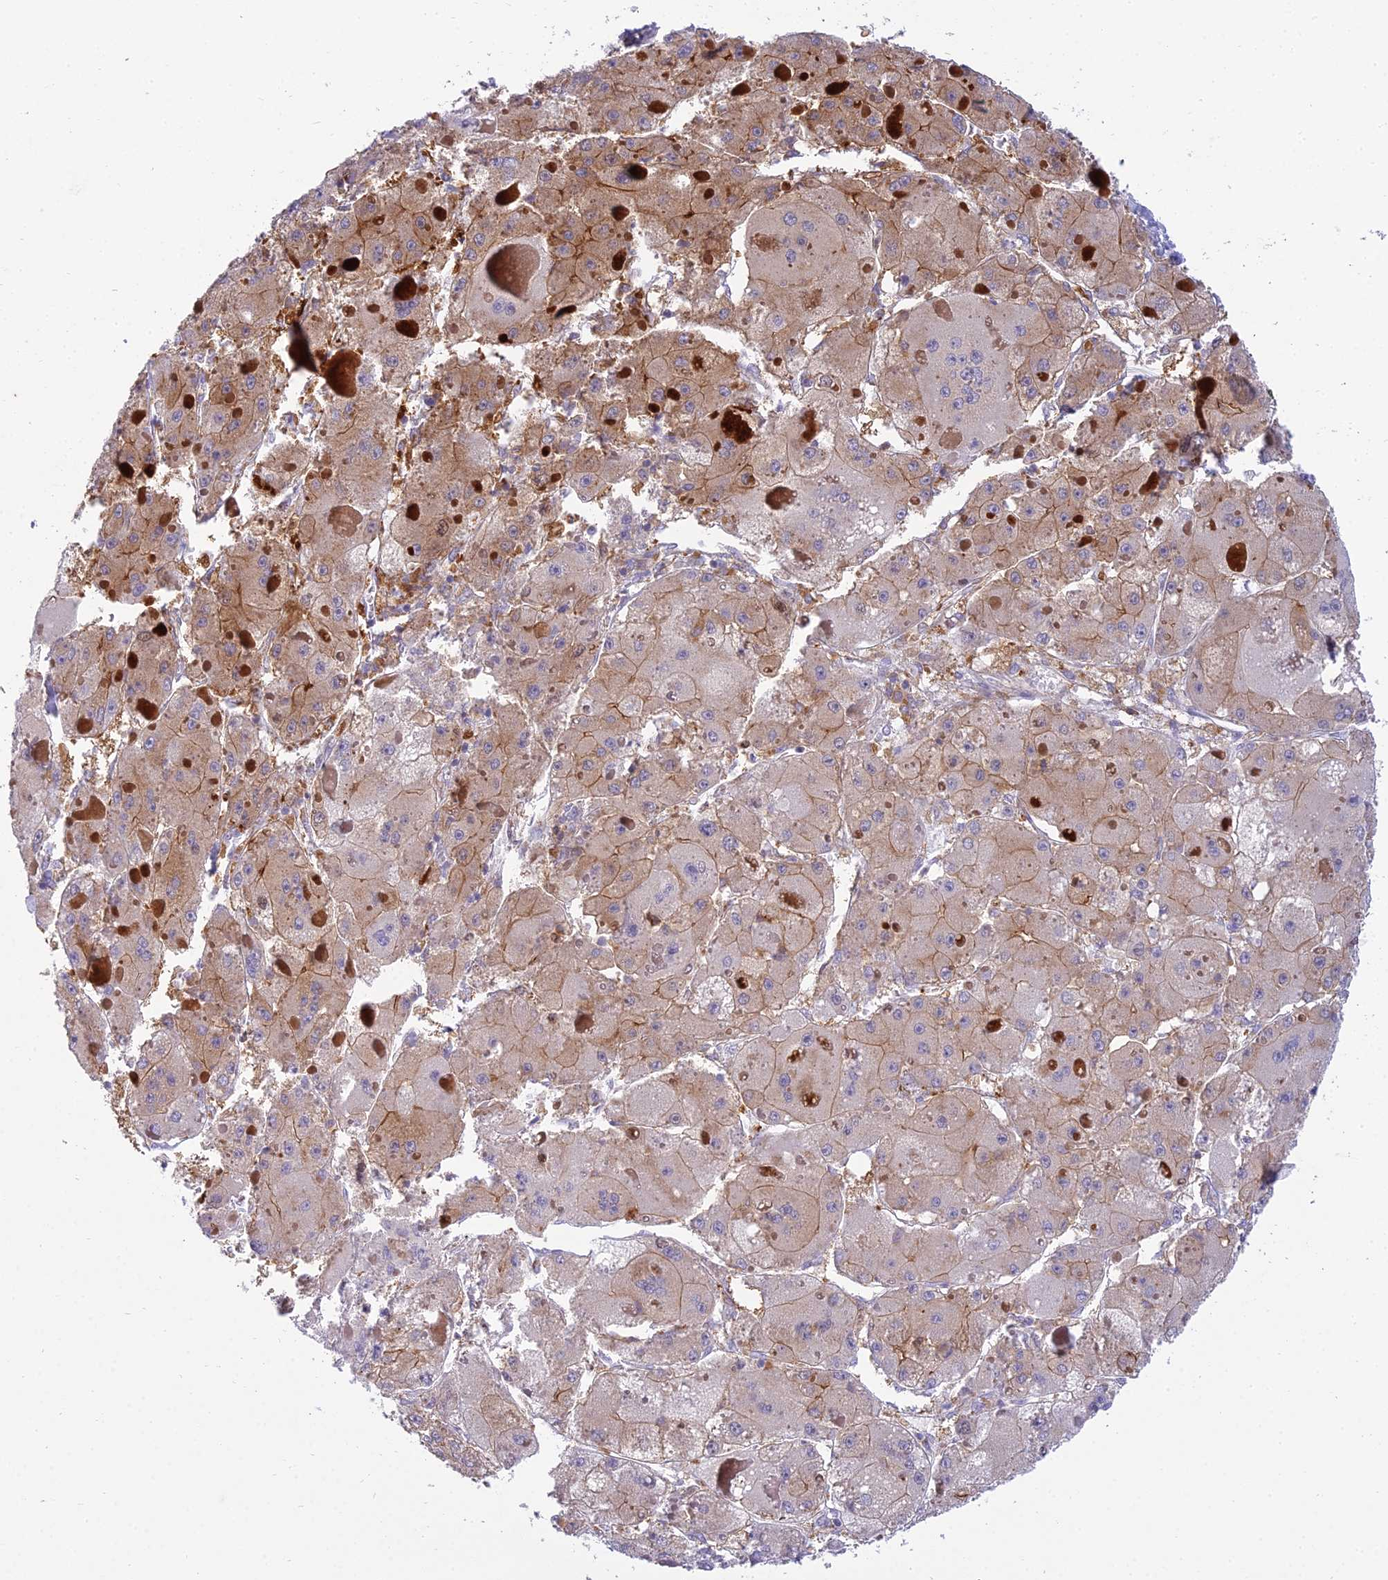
{"staining": {"intensity": "weak", "quantity": "25%-75%", "location": "cytoplasmic/membranous"}, "tissue": "liver cancer", "cell_type": "Tumor cells", "image_type": "cancer", "snomed": [{"axis": "morphology", "description": "Carcinoma, Hepatocellular, NOS"}, {"axis": "topography", "description": "Liver"}], "caption": "IHC histopathology image of neoplastic tissue: liver hepatocellular carcinoma stained using IHC reveals low levels of weak protein expression localized specifically in the cytoplasmic/membranous of tumor cells, appearing as a cytoplasmic/membranous brown color.", "gene": "UBE2G1", "patient": {"sex": "female", "age": 73}}